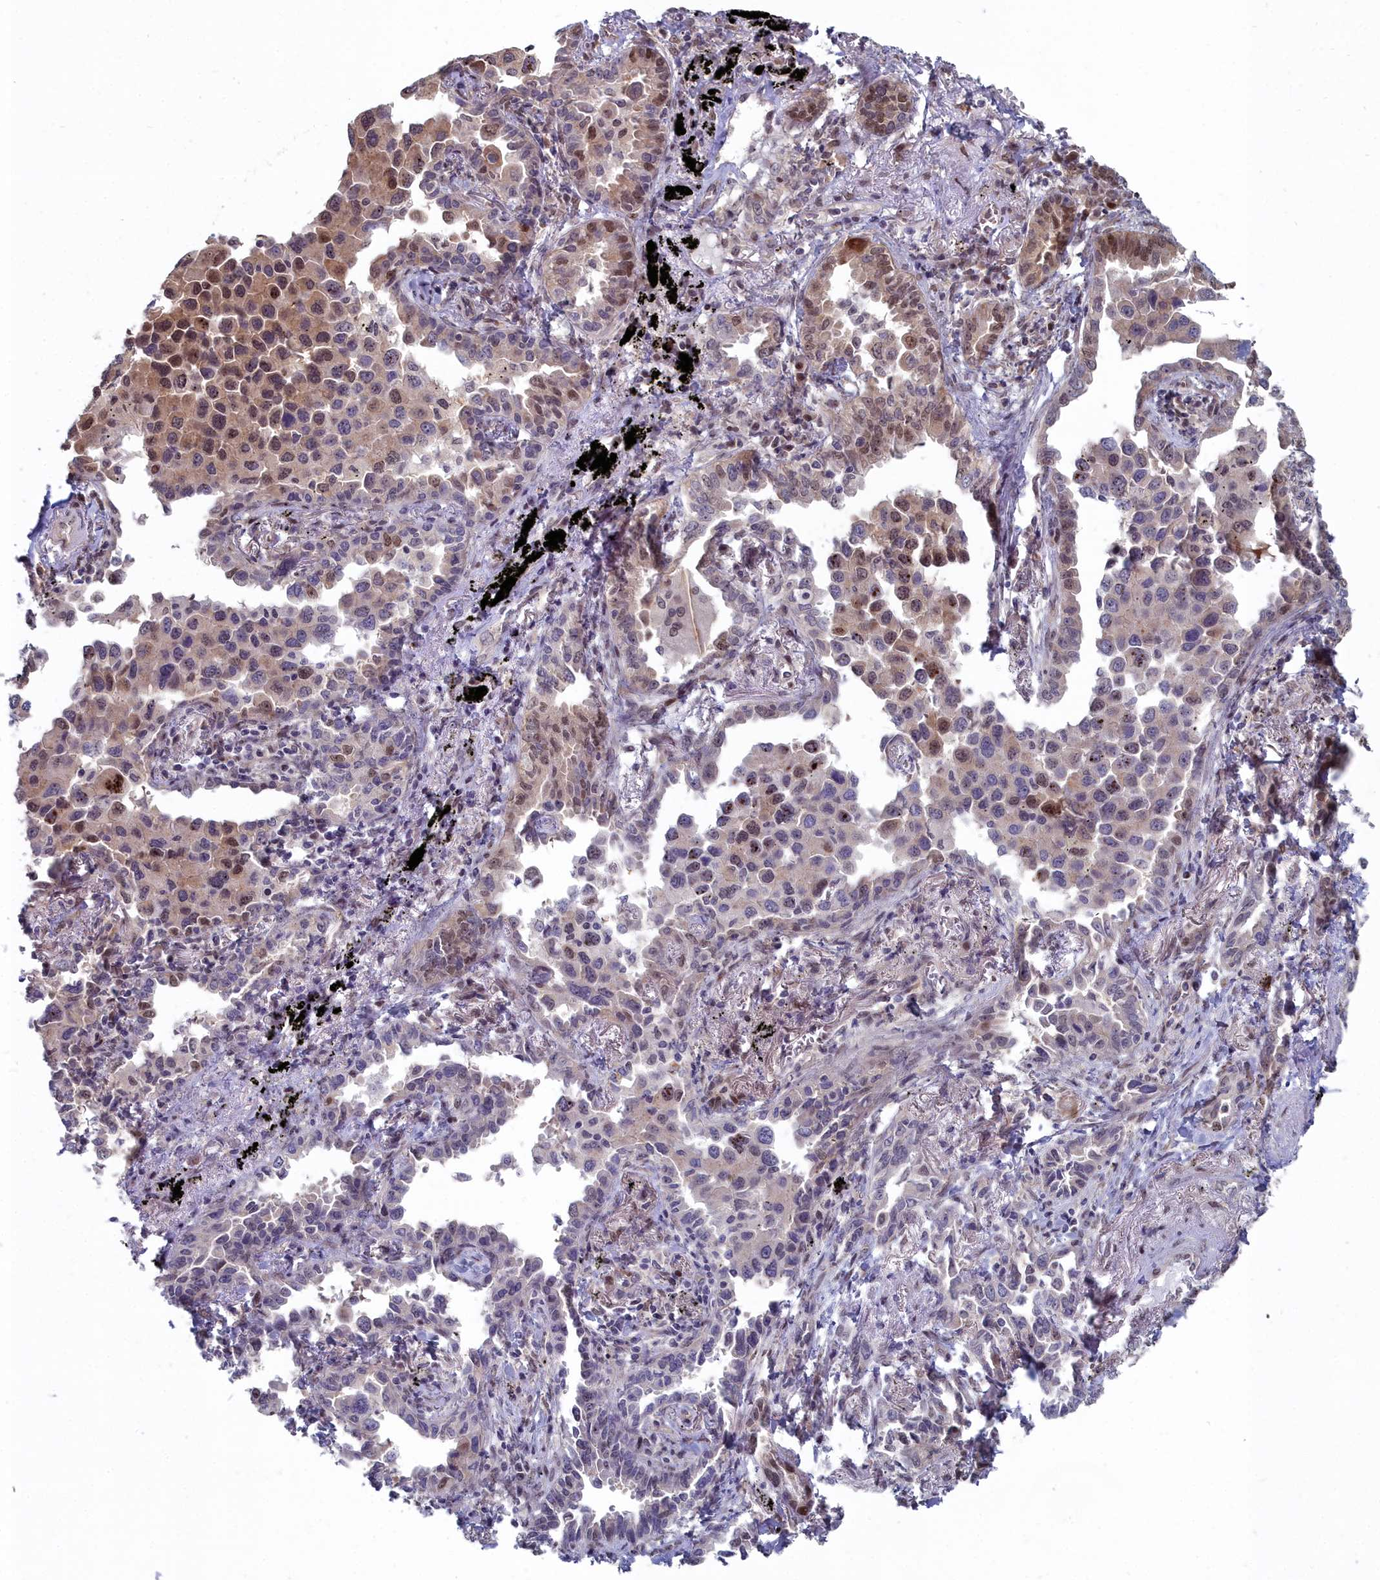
{"staining": {"intensity": "moderate", "quantity": "<25%", "location": "nuclear"}, "tissue": "lung cancer", "cell_type": "Tumor cells", "image_type": "cancer", "snomed": [{"axis": "morphology", "description": "Adenocarcinoma, NOS"}, {"axis": "topography", "description": "Lung"}], "caption": "DAB immunohistochemical staining of lung adenocarcinoma shows moderate nuclear protein staining in about <25% of tumor cells. The protein of interest is shown in brown color, while the nuclei are stained blue.", "gene": "RPS27A", "patient": {"sex": "male", "age": 67}}